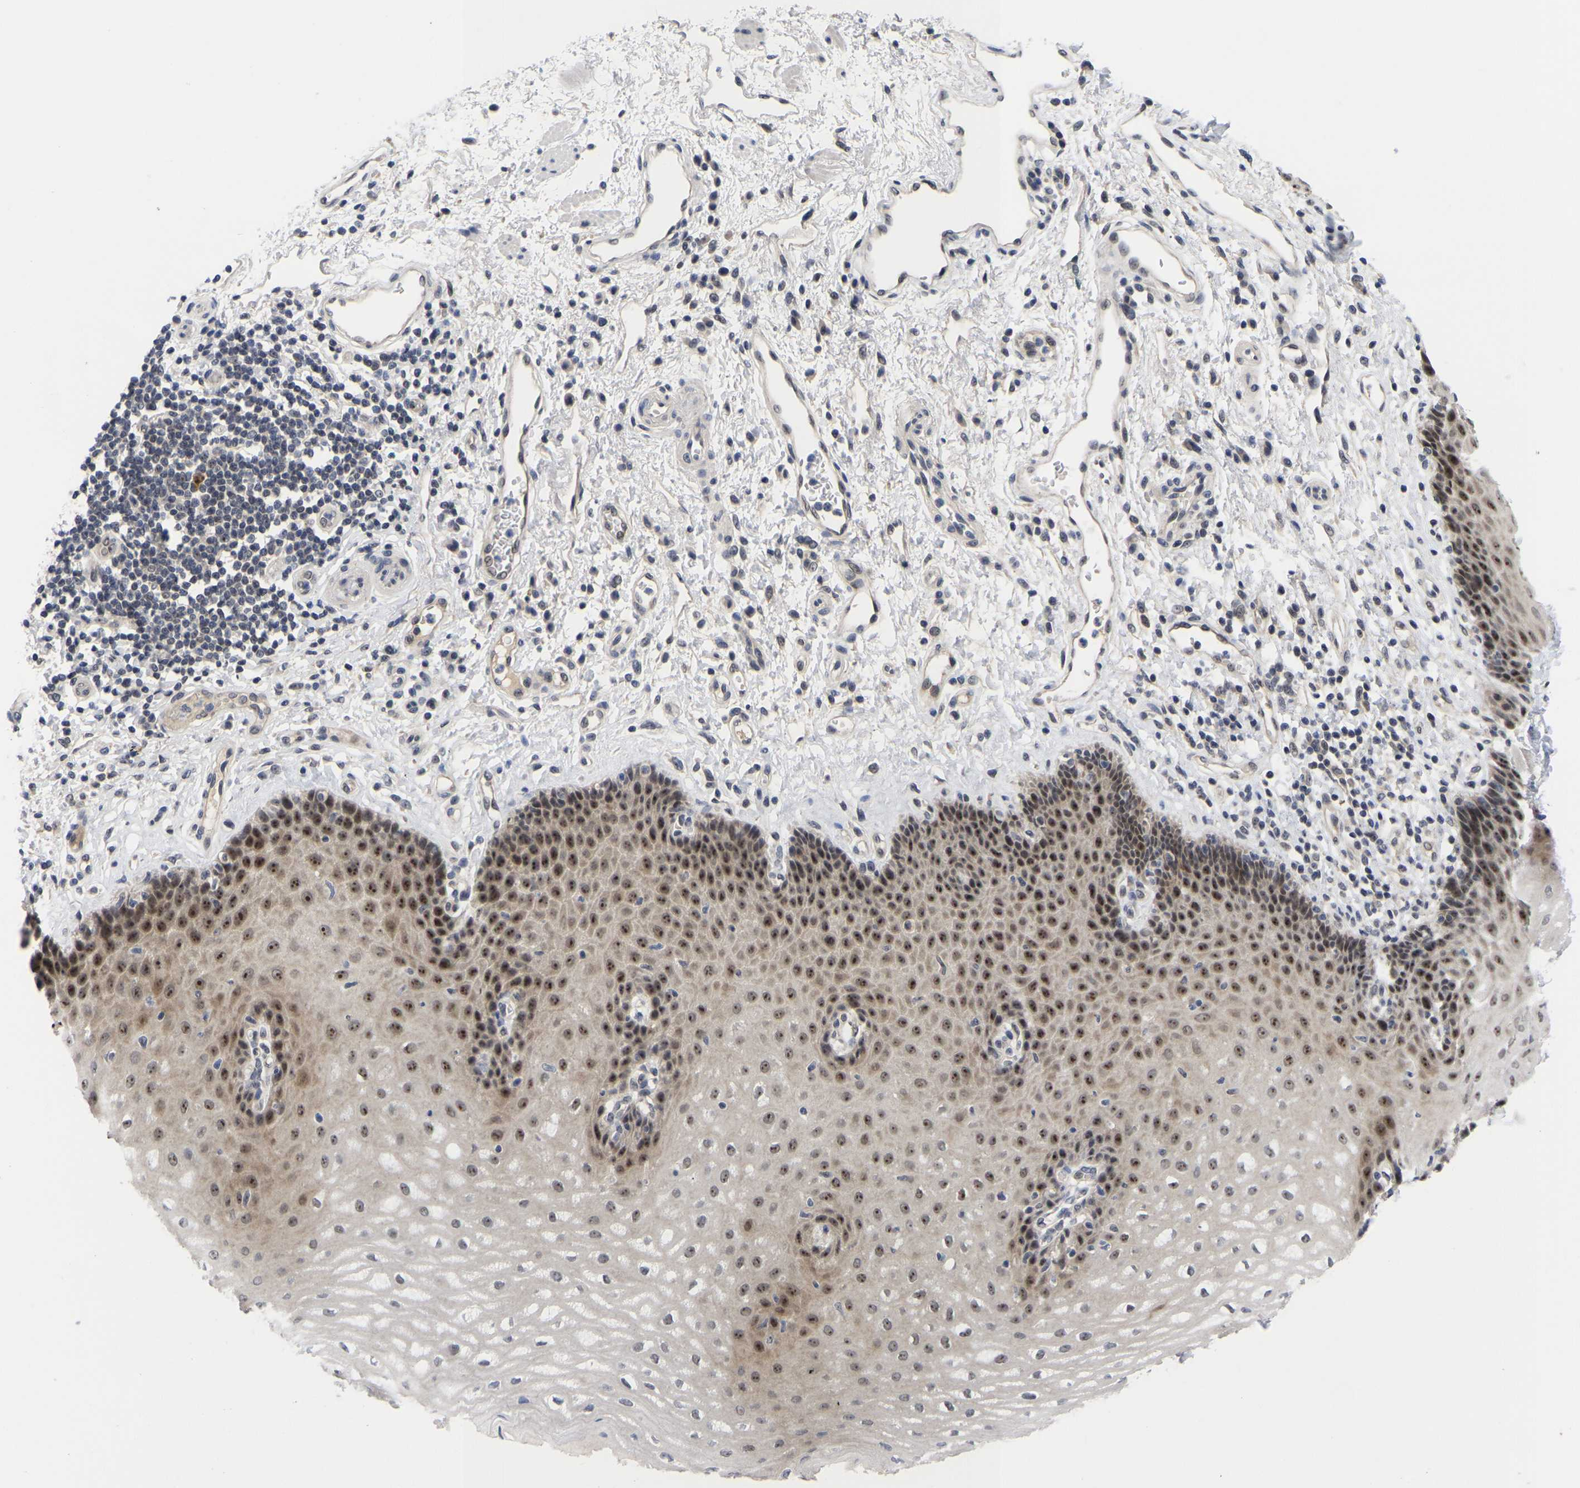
{"staining": {"intensity": "strong", "quantity": "25%-75%", "location": "cytoplasmic/membranous,nuclear"}, "tissue": "esophagus", "cell_type": "Squamous epithelial cells", "image_type": "normal", "snomed": [{"axis": "morphology", "description": "Normal tissue, NOS"}, {"axis": "topography", "description": "Esophagus"}], "caption": "DAB immunohistochemical staining of benign esophagus shows strong cytoplasmic/membranous,nuclear protein staining in approximately 25%-75% of squamous epithelial cells.", "gene": "NLE1", "patient": {"sex": "male", "age": 54}}